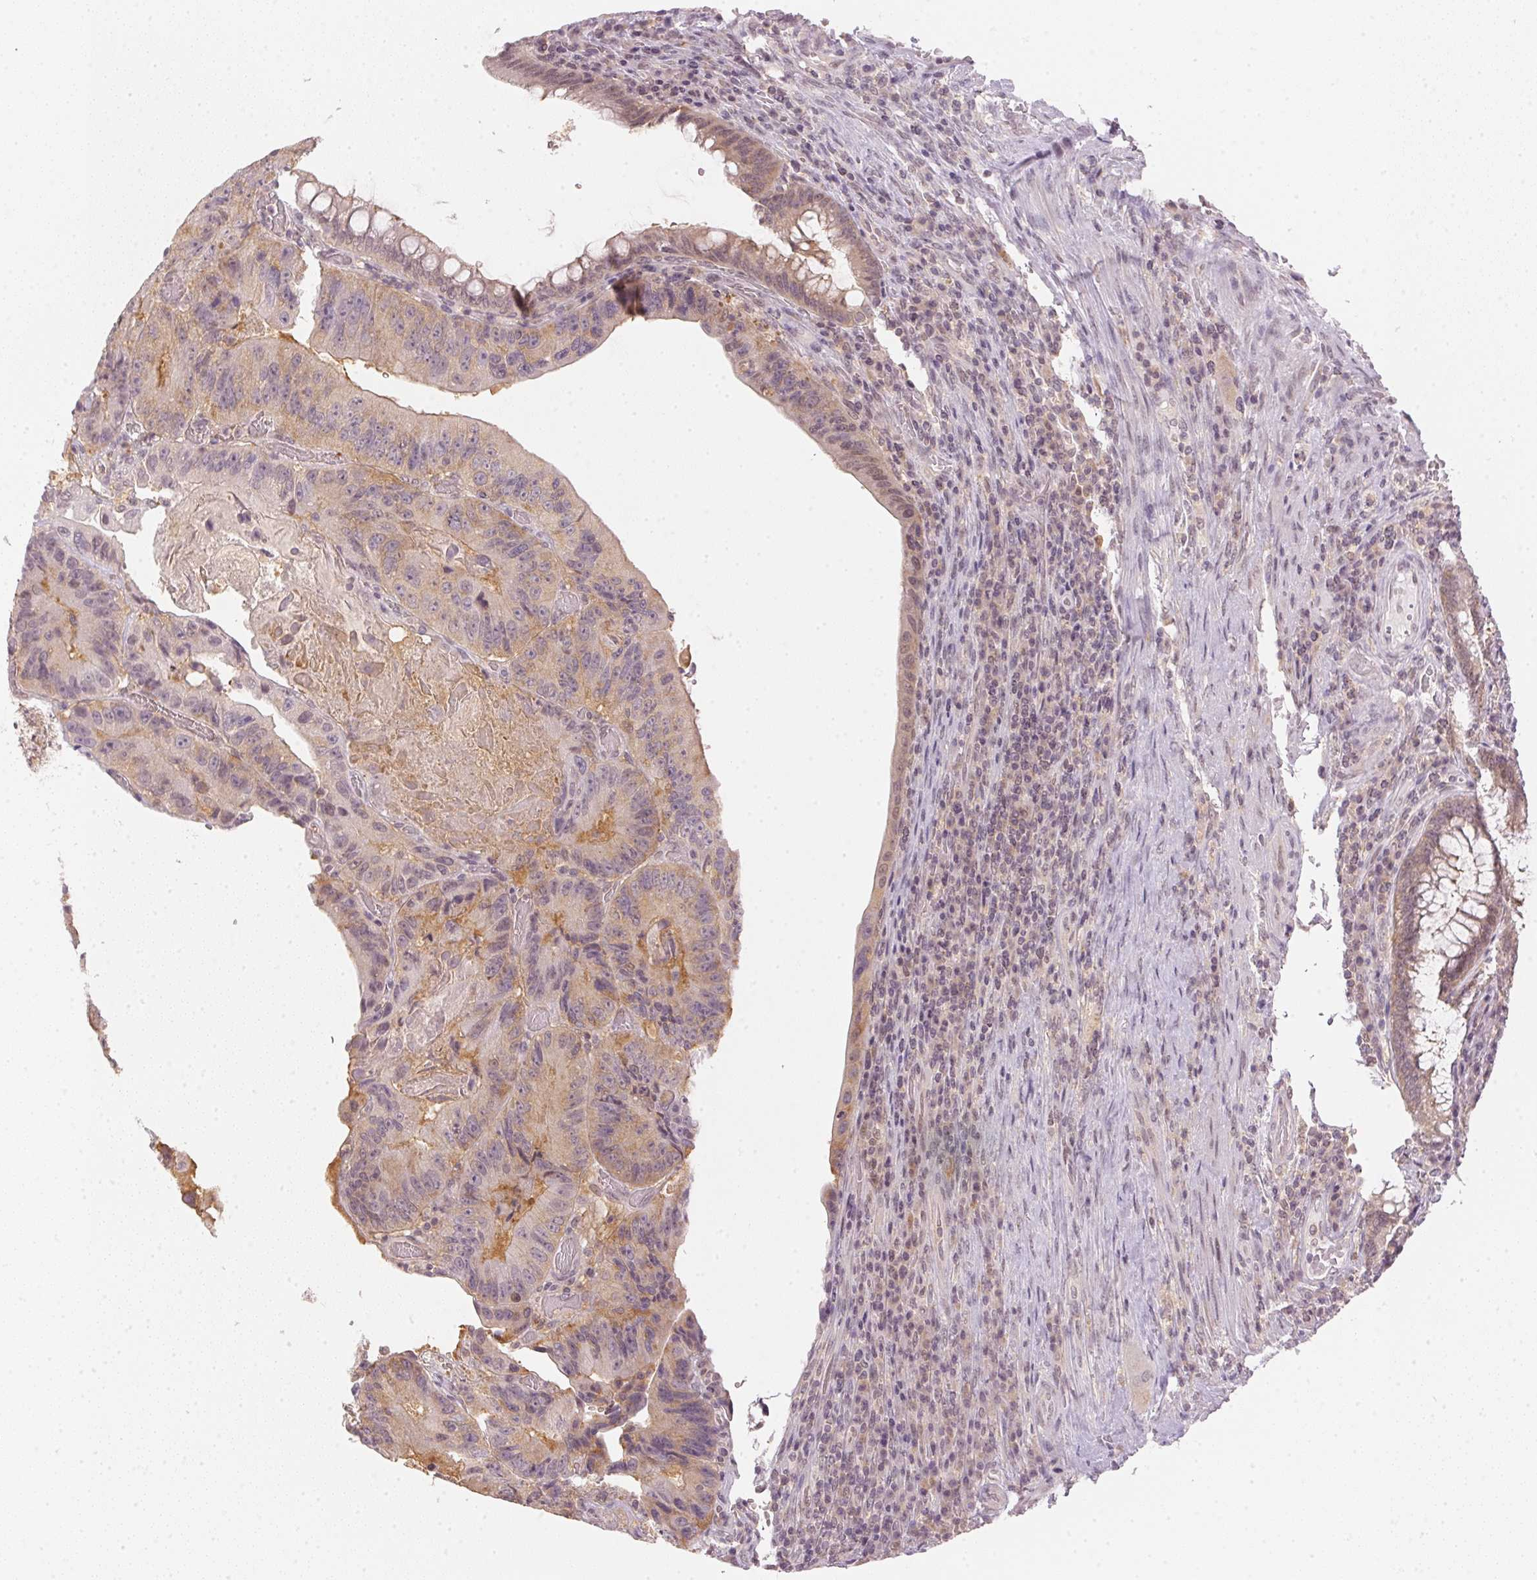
{"staining": {"intensity": "negative", "quantity": "none", "location": "none"}, "tissue": "colorectal cancer", "cell_type": "Tumor cells", "image_type": "cancer", "snomed": [{"axis": "morphology", "description": "Adenocarcinoma, NOS"}, {"axis": "topography", "description": "Colon"}], "caption": "This photomicrograph is of adenocarcinoma (colorectal) stained with IHC to label a protein in brown with the nuclei are counter-stained blue. There is no expression in tumor cells.", "gene": "KPRP", "patient": {"sex": "female", "age": 86}}